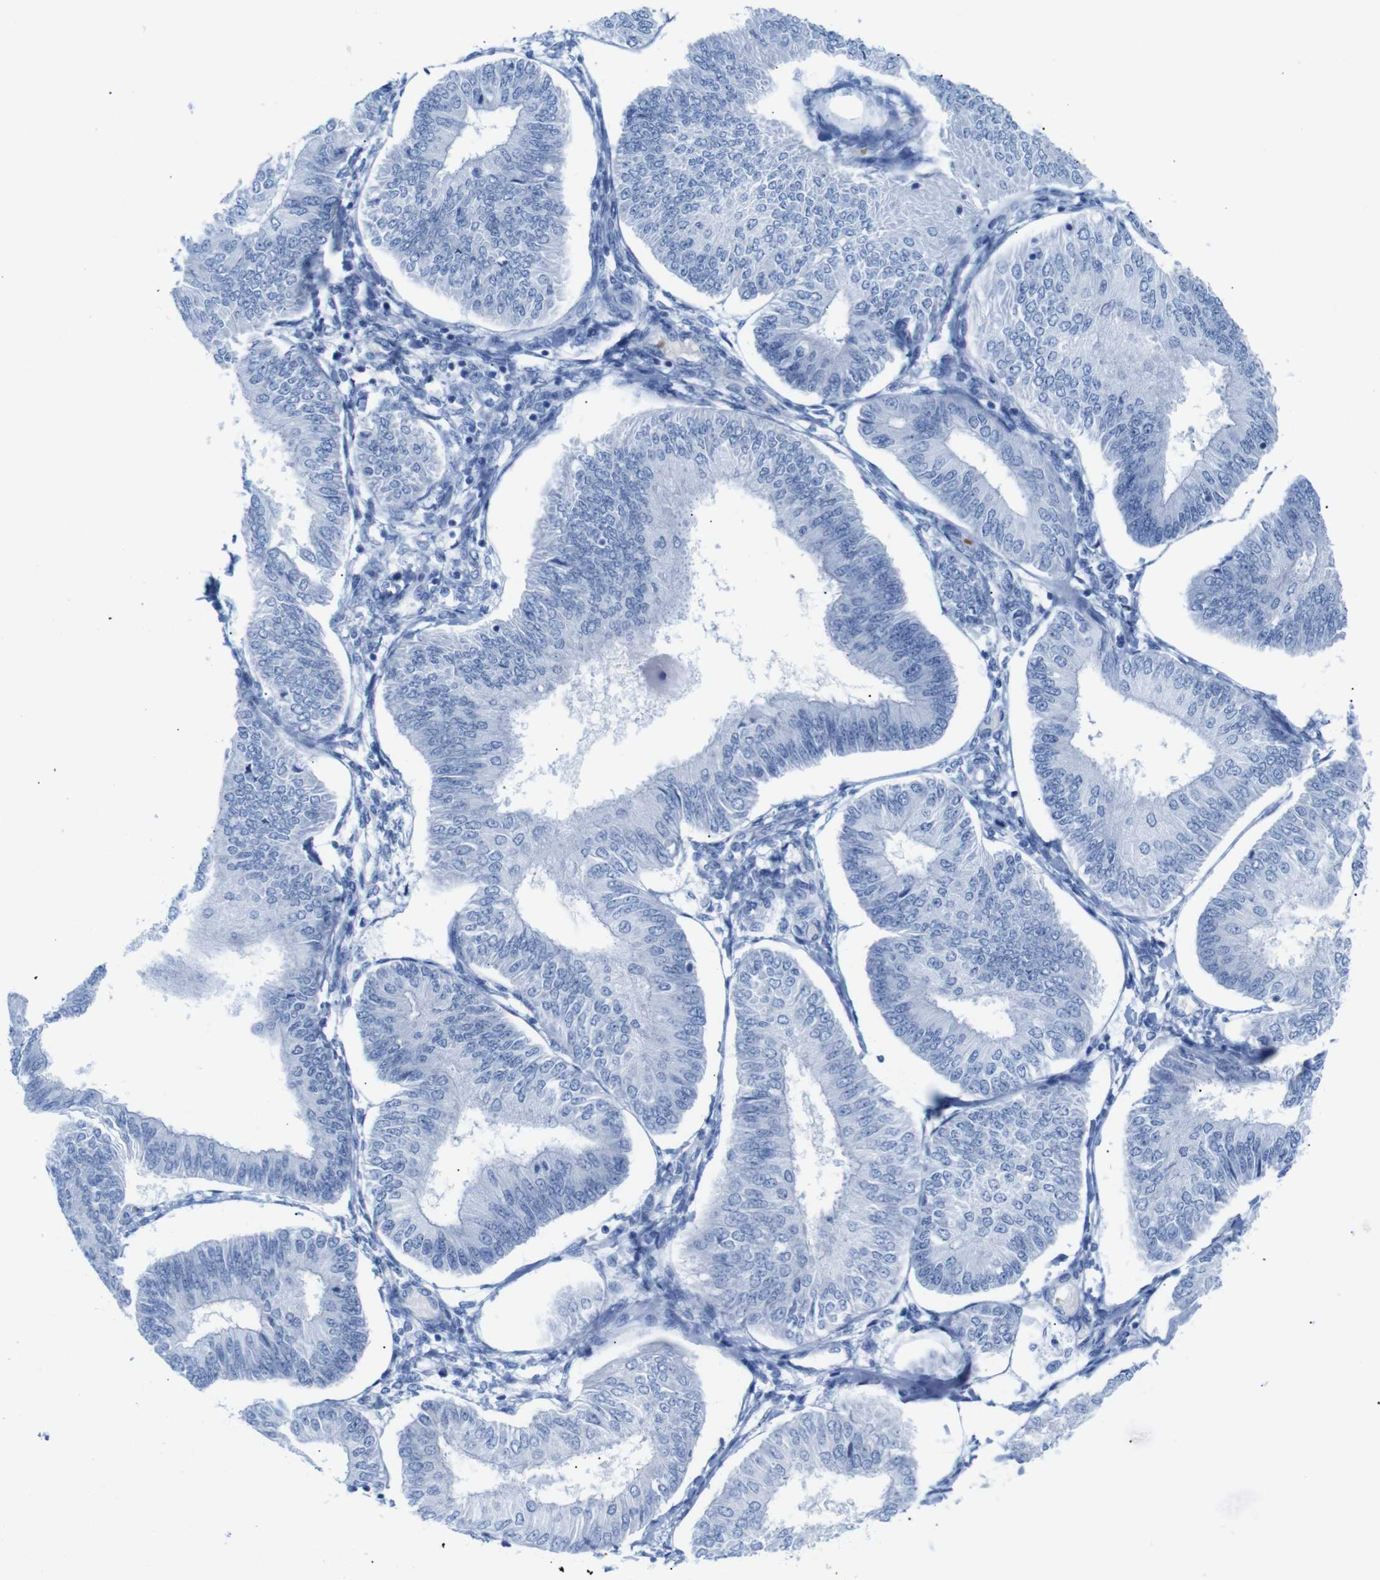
{"staining": {"intensity": "negative", "quantity": "none", "location": "none"}, "tissue": "endometrial cancer", "cell_type": "Tumor cells", "image_type": "cancer", "snomed": [{"axis": "morphology", "description": "Adenocarcinoma, NOS"}, {"axis": "topography", "description": "Endometrium"}], "caption": "Immunohistochemical staining of adenocarcinoma (endometrial) demonstrates no significant positivity in tumor cells. (Brightfield microscopy of DAB (3,3'-diaminobenzidine) IHC at high magnification).", "gene": "ERVMER34-1", "patient": {"sex": "female", "age": 58}}